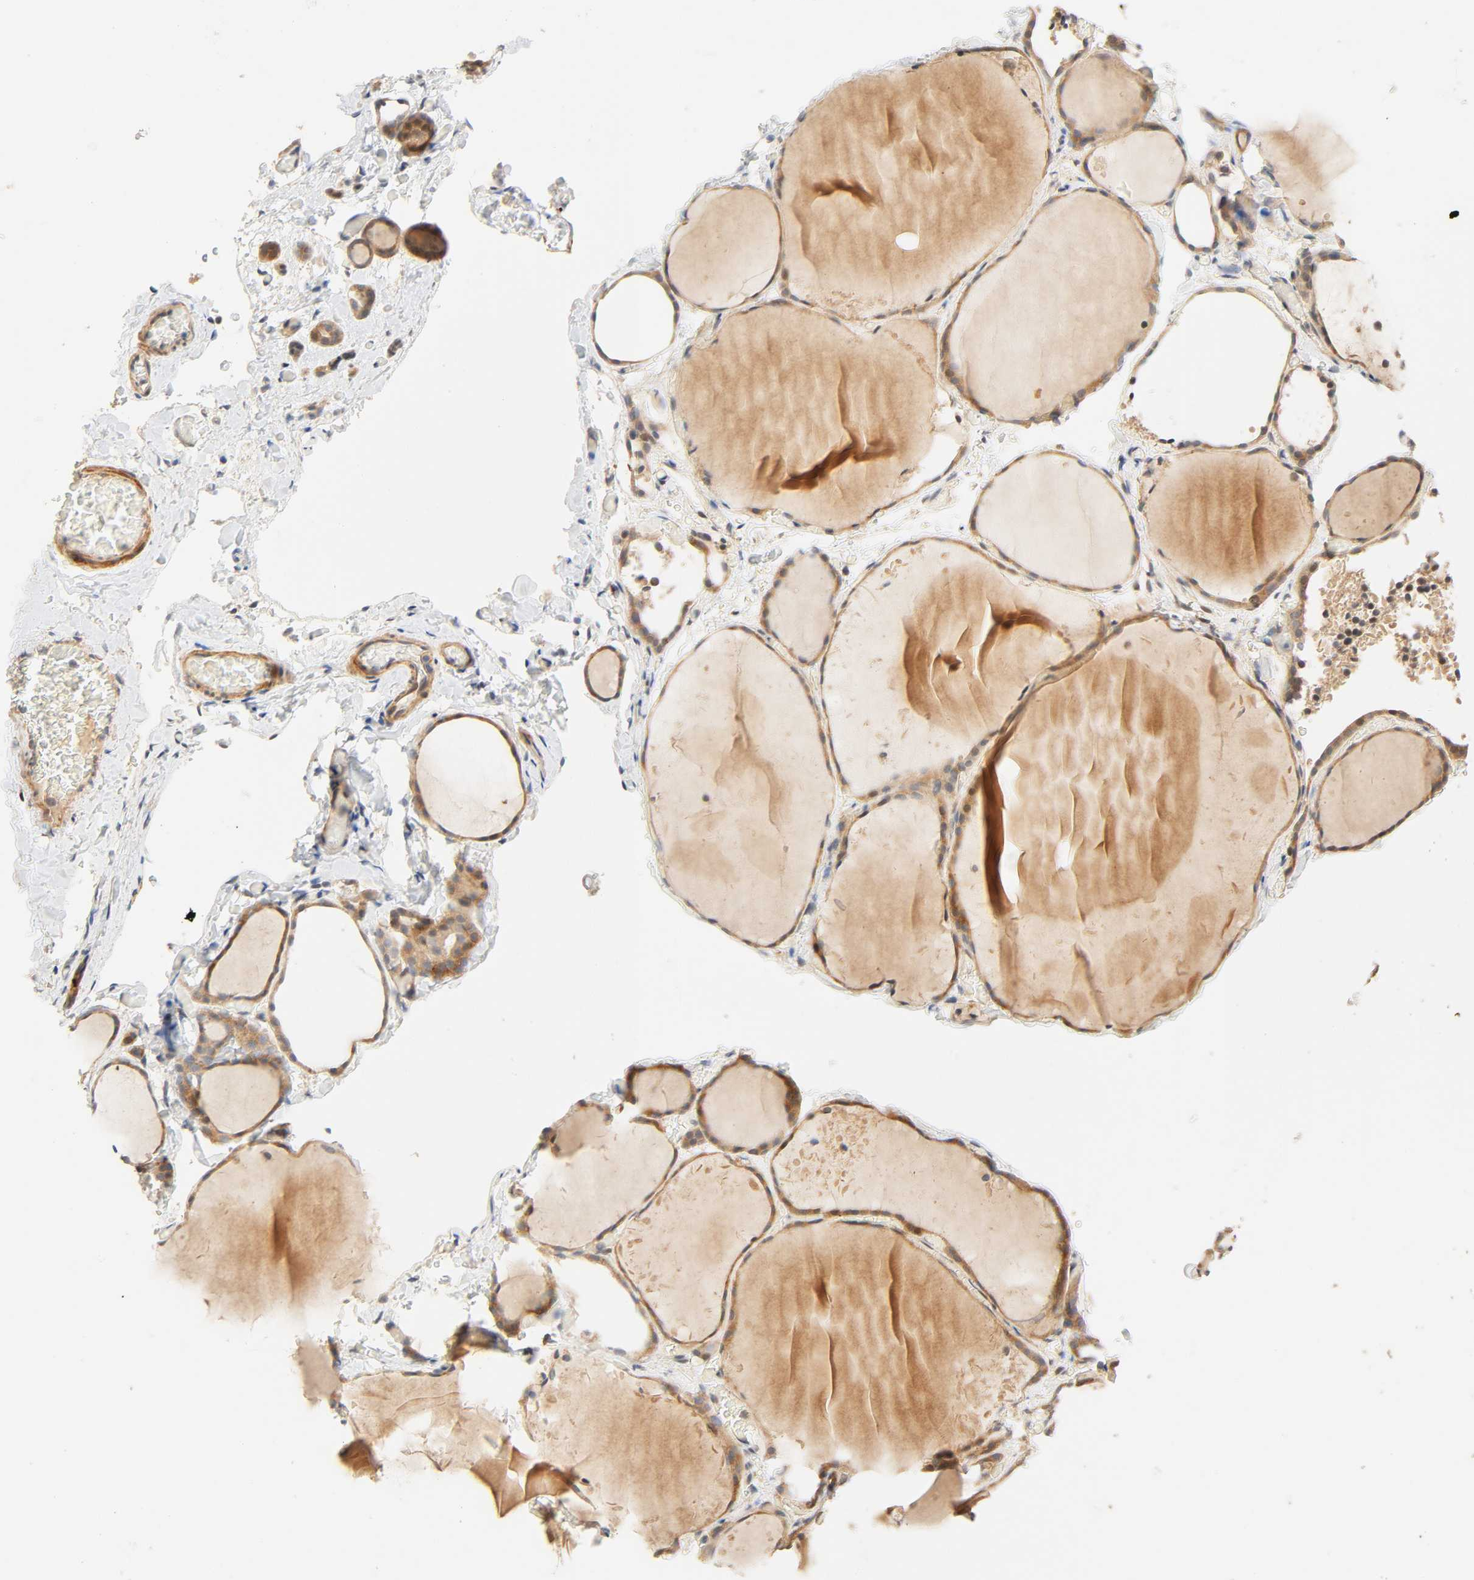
{"staining": {"intensity": "moderate", "quantity": ">75%", "location": "cytoplasmic/membranous"}, "tissue": "thyroid gland", "cell_type": "Glandular cells", "image_type": "normal", "snomed": [{"axis": "morphology", "description": "Normal tissue, NOS"}, {"axis": "topography", "description": "Thyroid gland"}], "caption": "Immunohistochemical staining of benign thyroid gland demonstrates moderate cytoplasmic/membranous protein staining in about >75% of glandular cells. (brown staining indicates protein expression, while blue staining denotes nuclei).", "gene": "CACNA1G", "patient": {"sex": "female", "age": 22}}